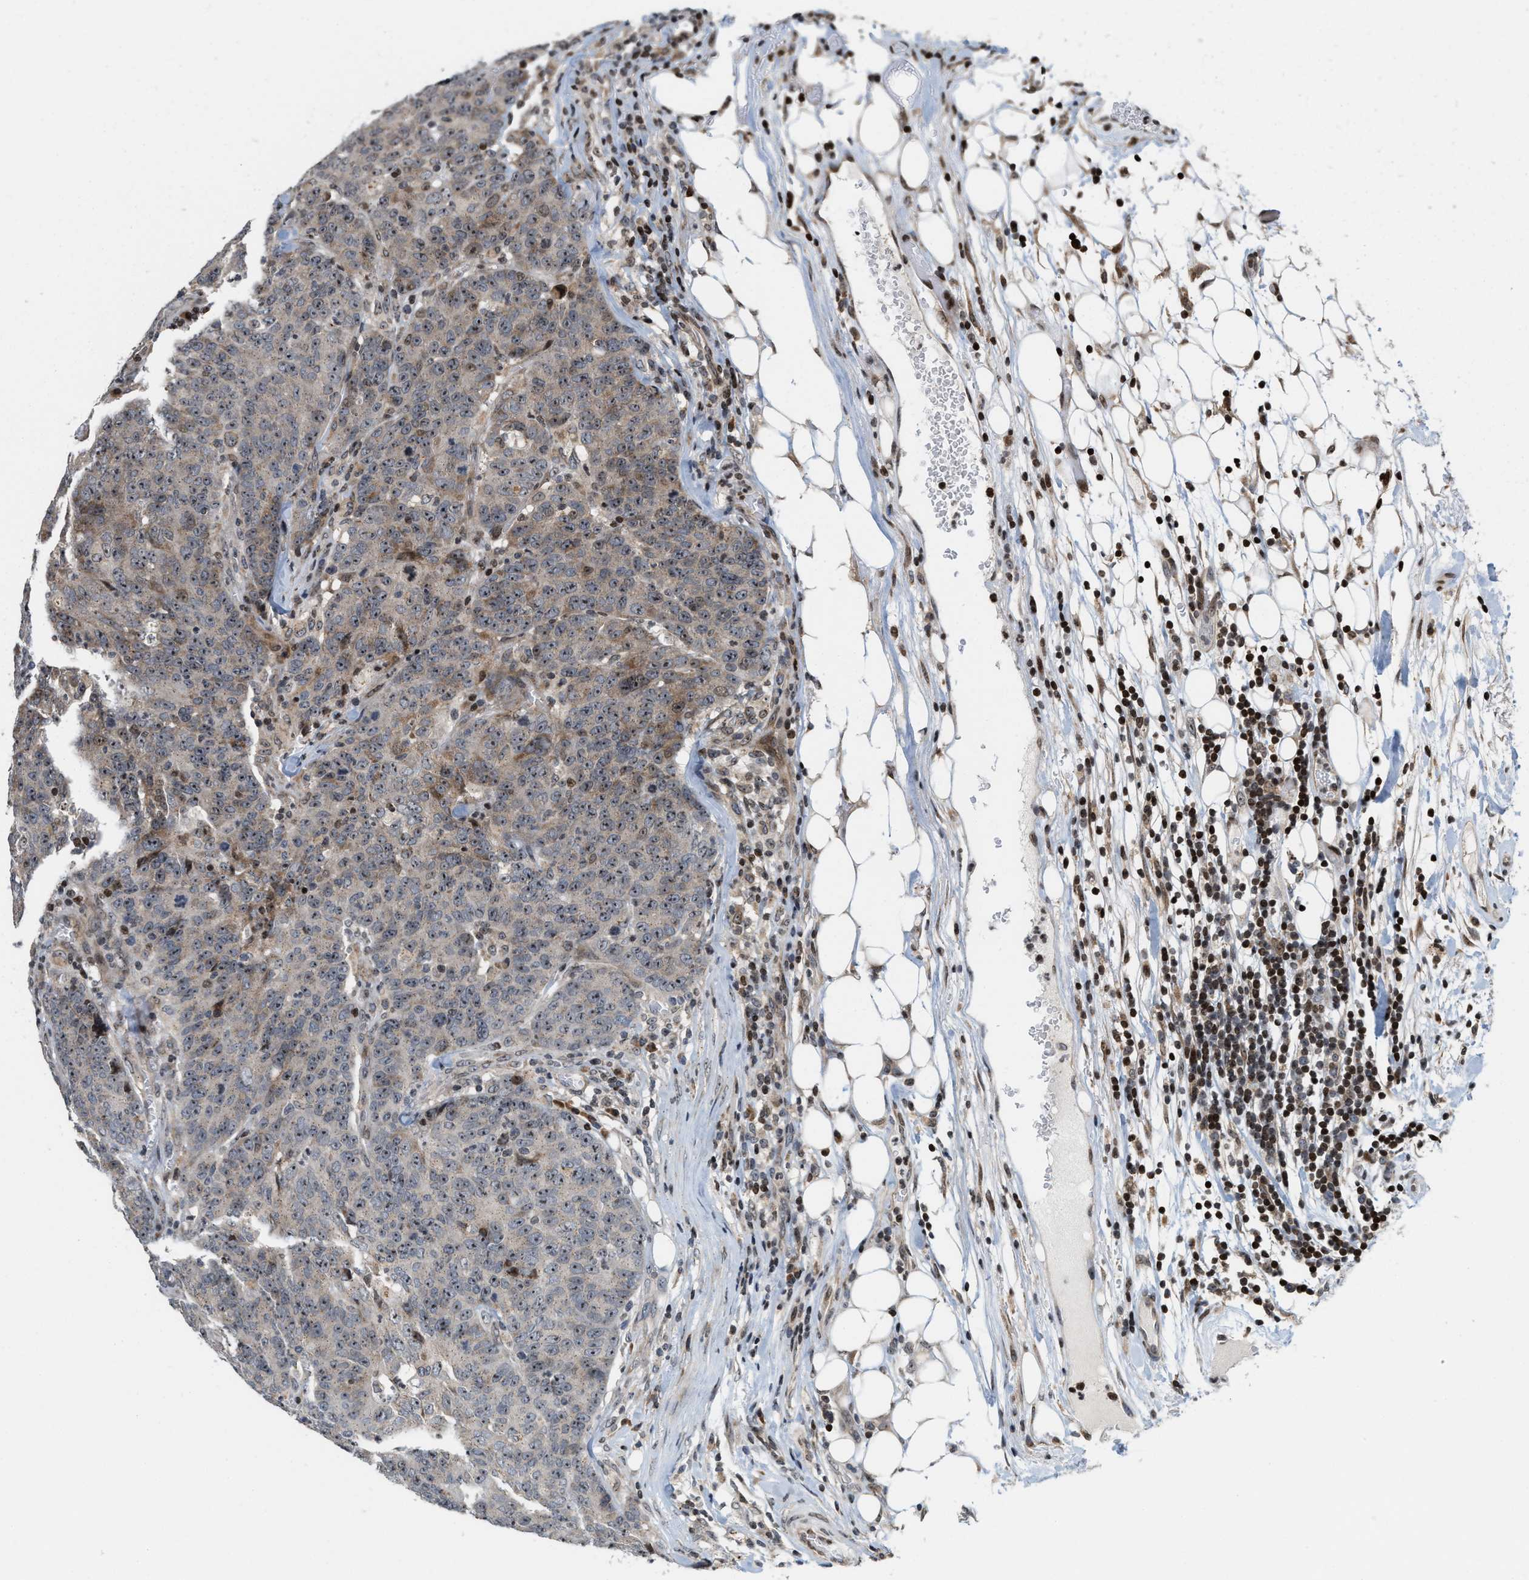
{"staining": {"intensity": "moderate", "quantity": "25%-75%", "location": "cytoplasmic/membranous,nuclear"}, "tissue": "colorectal cancer", "cell_type": "Tumor cells", "image_type": "cancer", "snomed": [{"axis": "morphology", "description": "Adenocarcinoma, NOS"}, {"axis": "topography", "description": "Colon"}], "caption": "Colorectal cancer (adenocarcinoma) stained for a protein (brown) reveals moderate cytoplasmic/membranous and nuclear positive staining in about 25%-75% of tumor cells.", "gene": "PDZD2", "patient": {"sex": "female", "age": 53}}